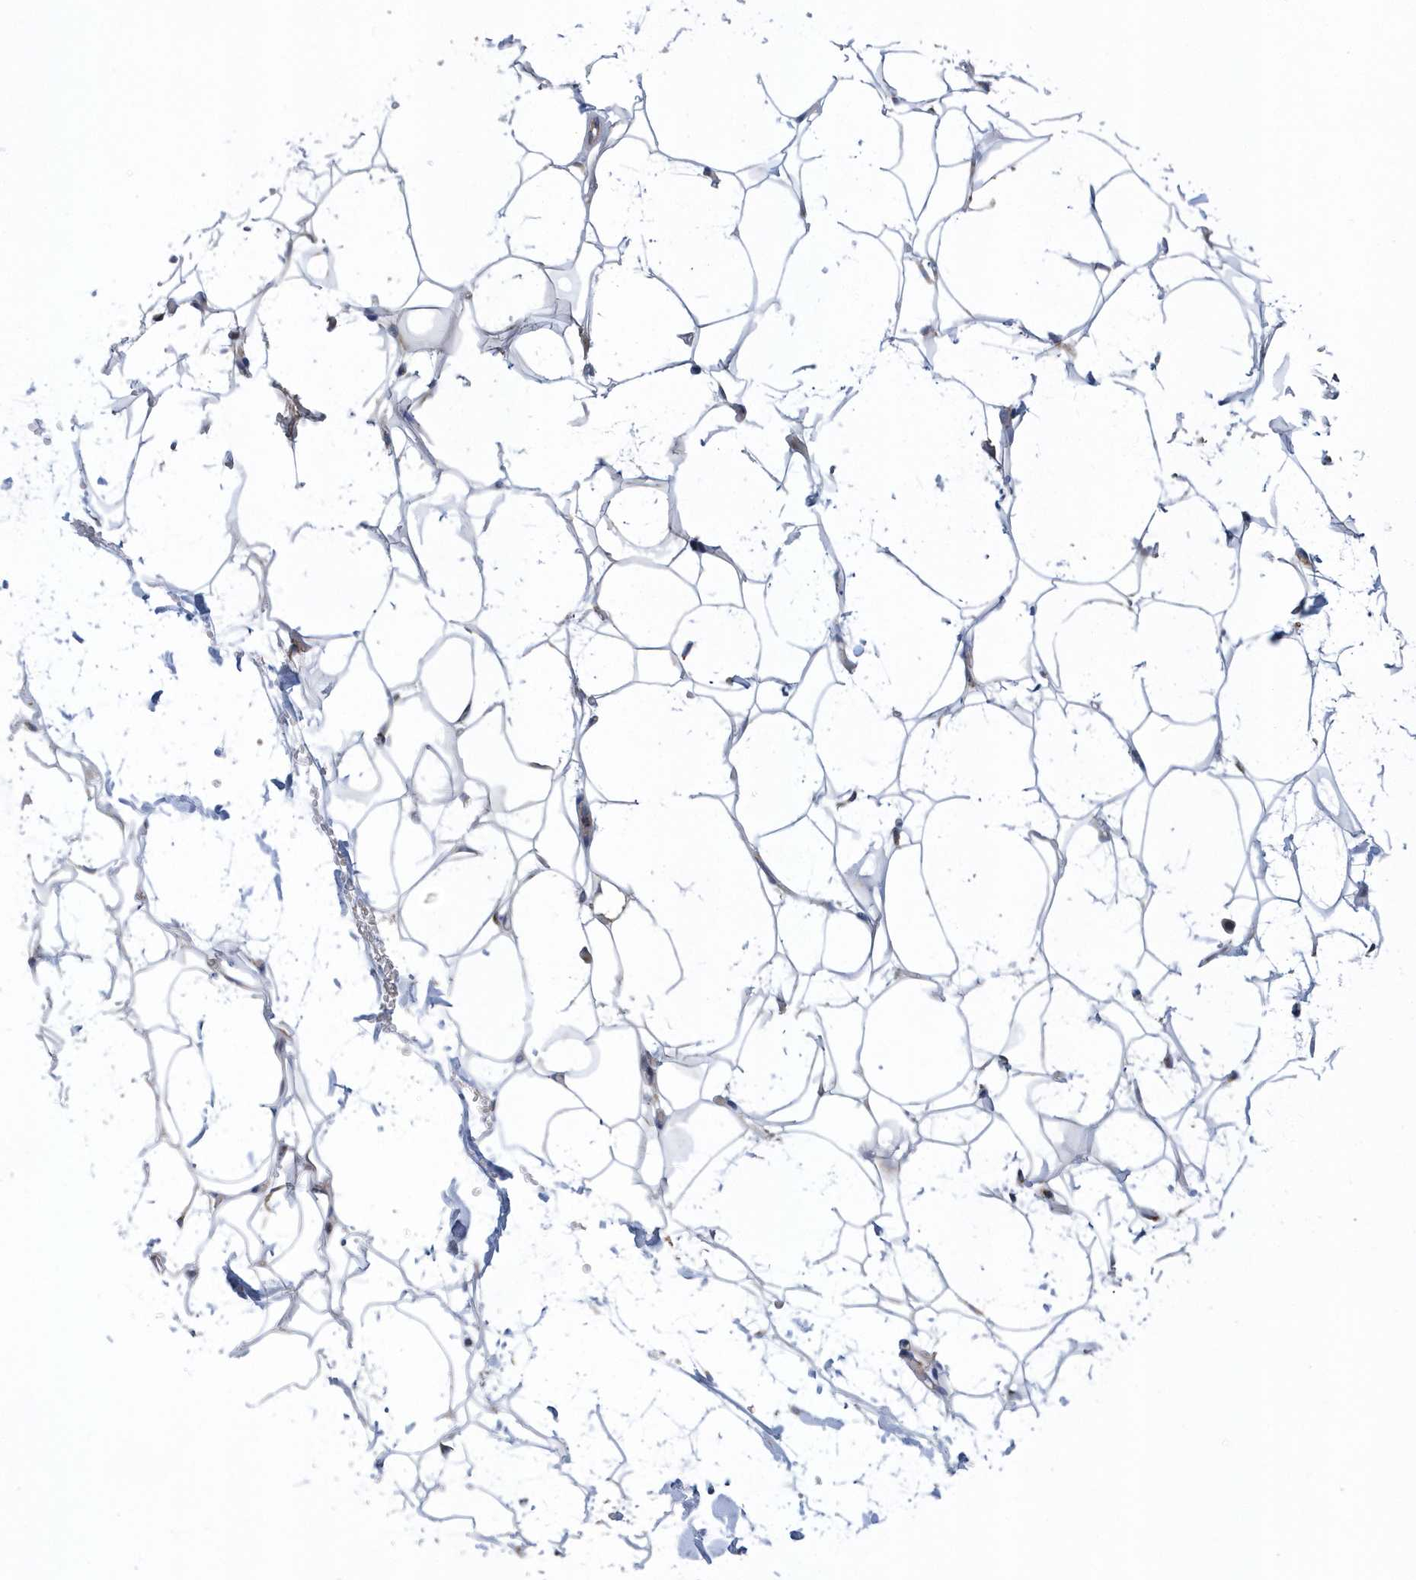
{"staining": {"intensity": "negative", "quantity": "none", "location": "none"}, "tissue": "adipose tissue", "cell_type": "Adipocytes", "image_type": "normal", "snomed": [{"axis": "morphology", "description": "Normal tissue, NOS"}, {"axis": "topography", "description": "Breast"}], "caption": "DAB immunohistochemical staining of unremarkable adipose tissue reveals no significant expression in adipocytes. (IHC, brightfield microscopy, high magnification).", "gene": "VWA5B2", "patient": {"sex": "female", "age": 26}}